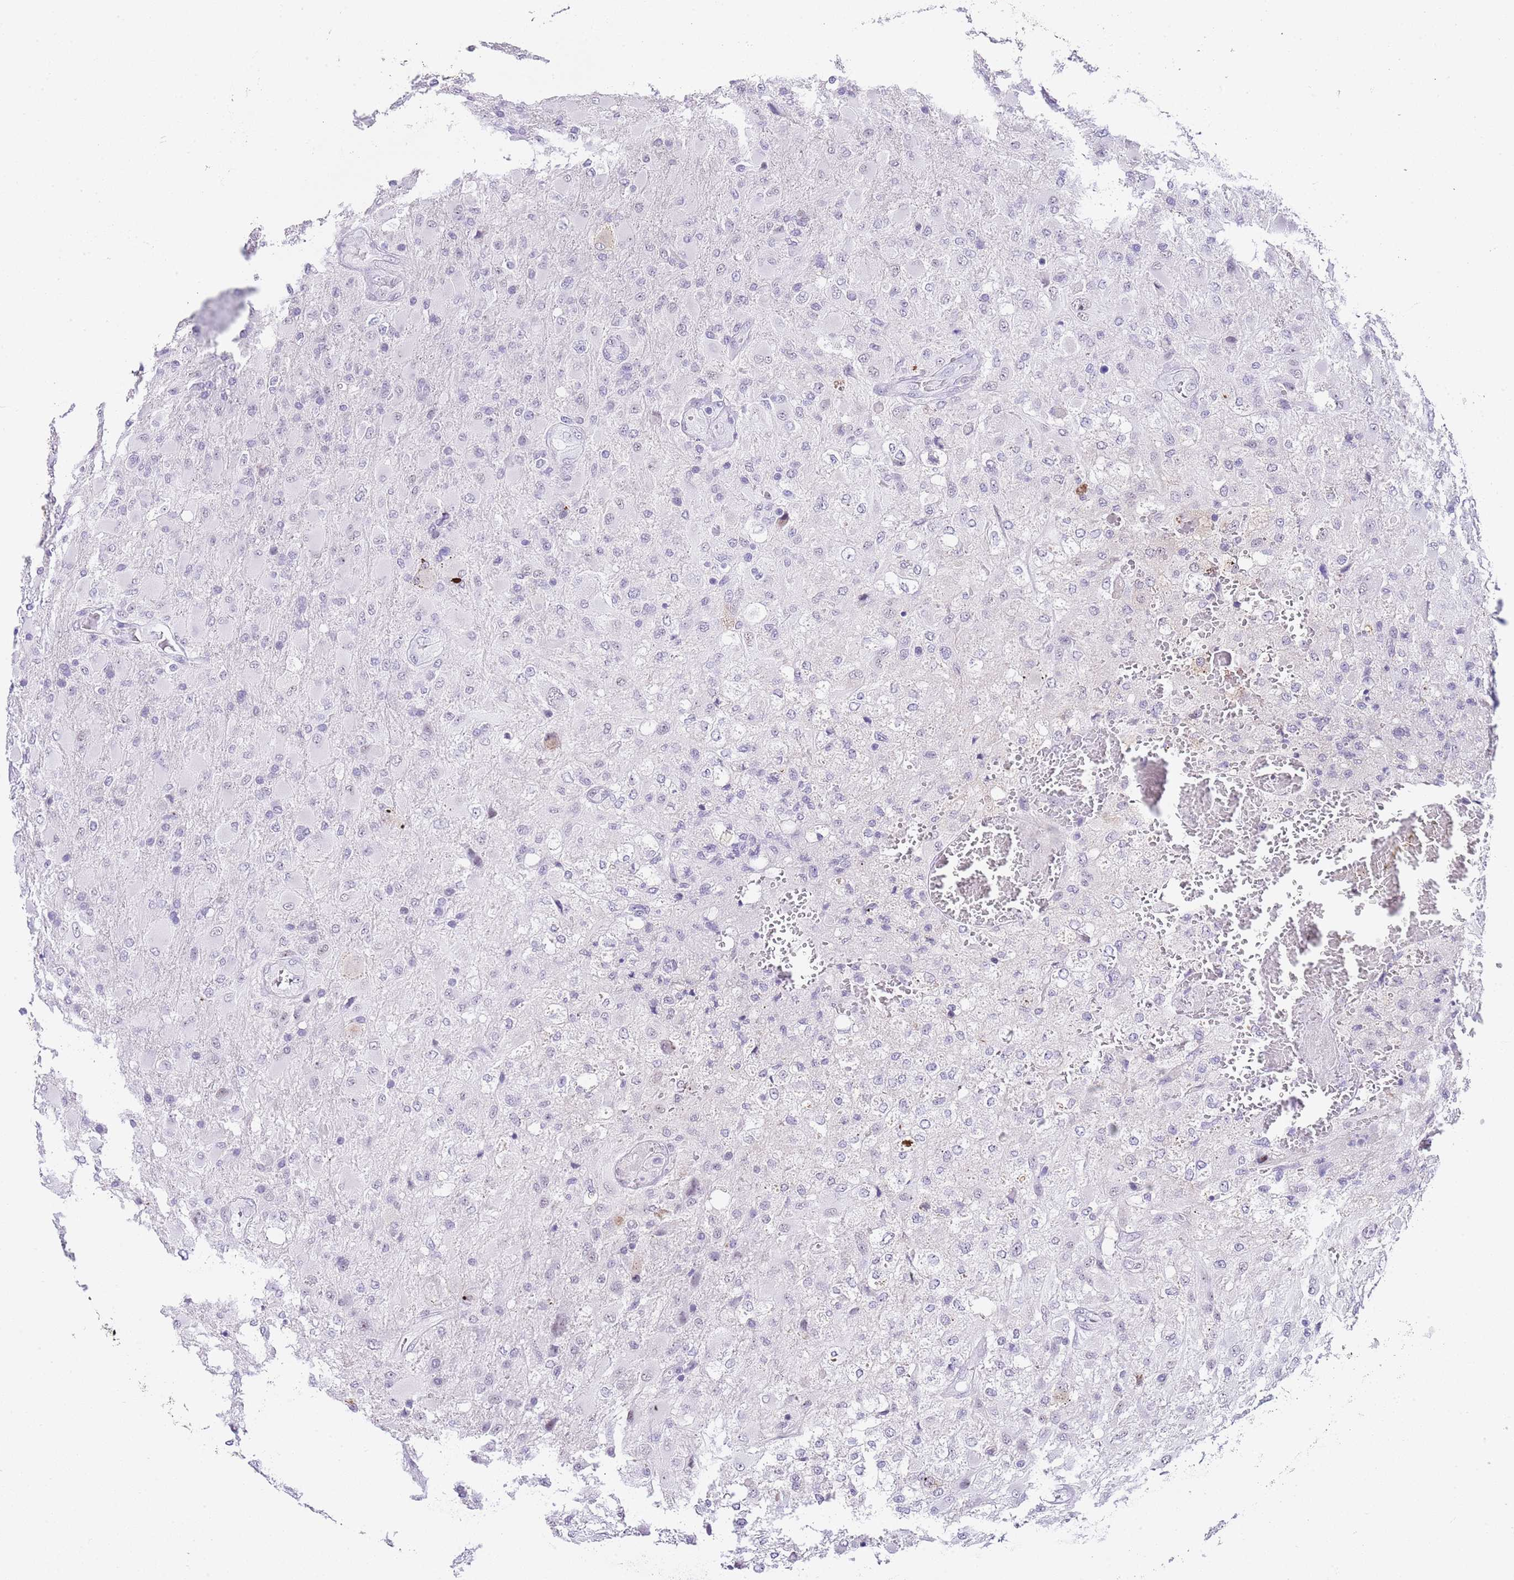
{"staining": {"intensity": "negative", "quantity": "none", "location": "none"}, "tissue": "glioma", "cell_type": "Tumor cells", "image_type": "cancer", "snomed": [{"axis": "morphology", "description": "Glioma, malignant, Low grade"}, {"axis": "topography", "description": "Brain"}], "caption": "A histopathology image of human glioma is negative for staining in tumor cells.", "gene": "NOP56", "patient": {"sex": "male", "age": 65}}